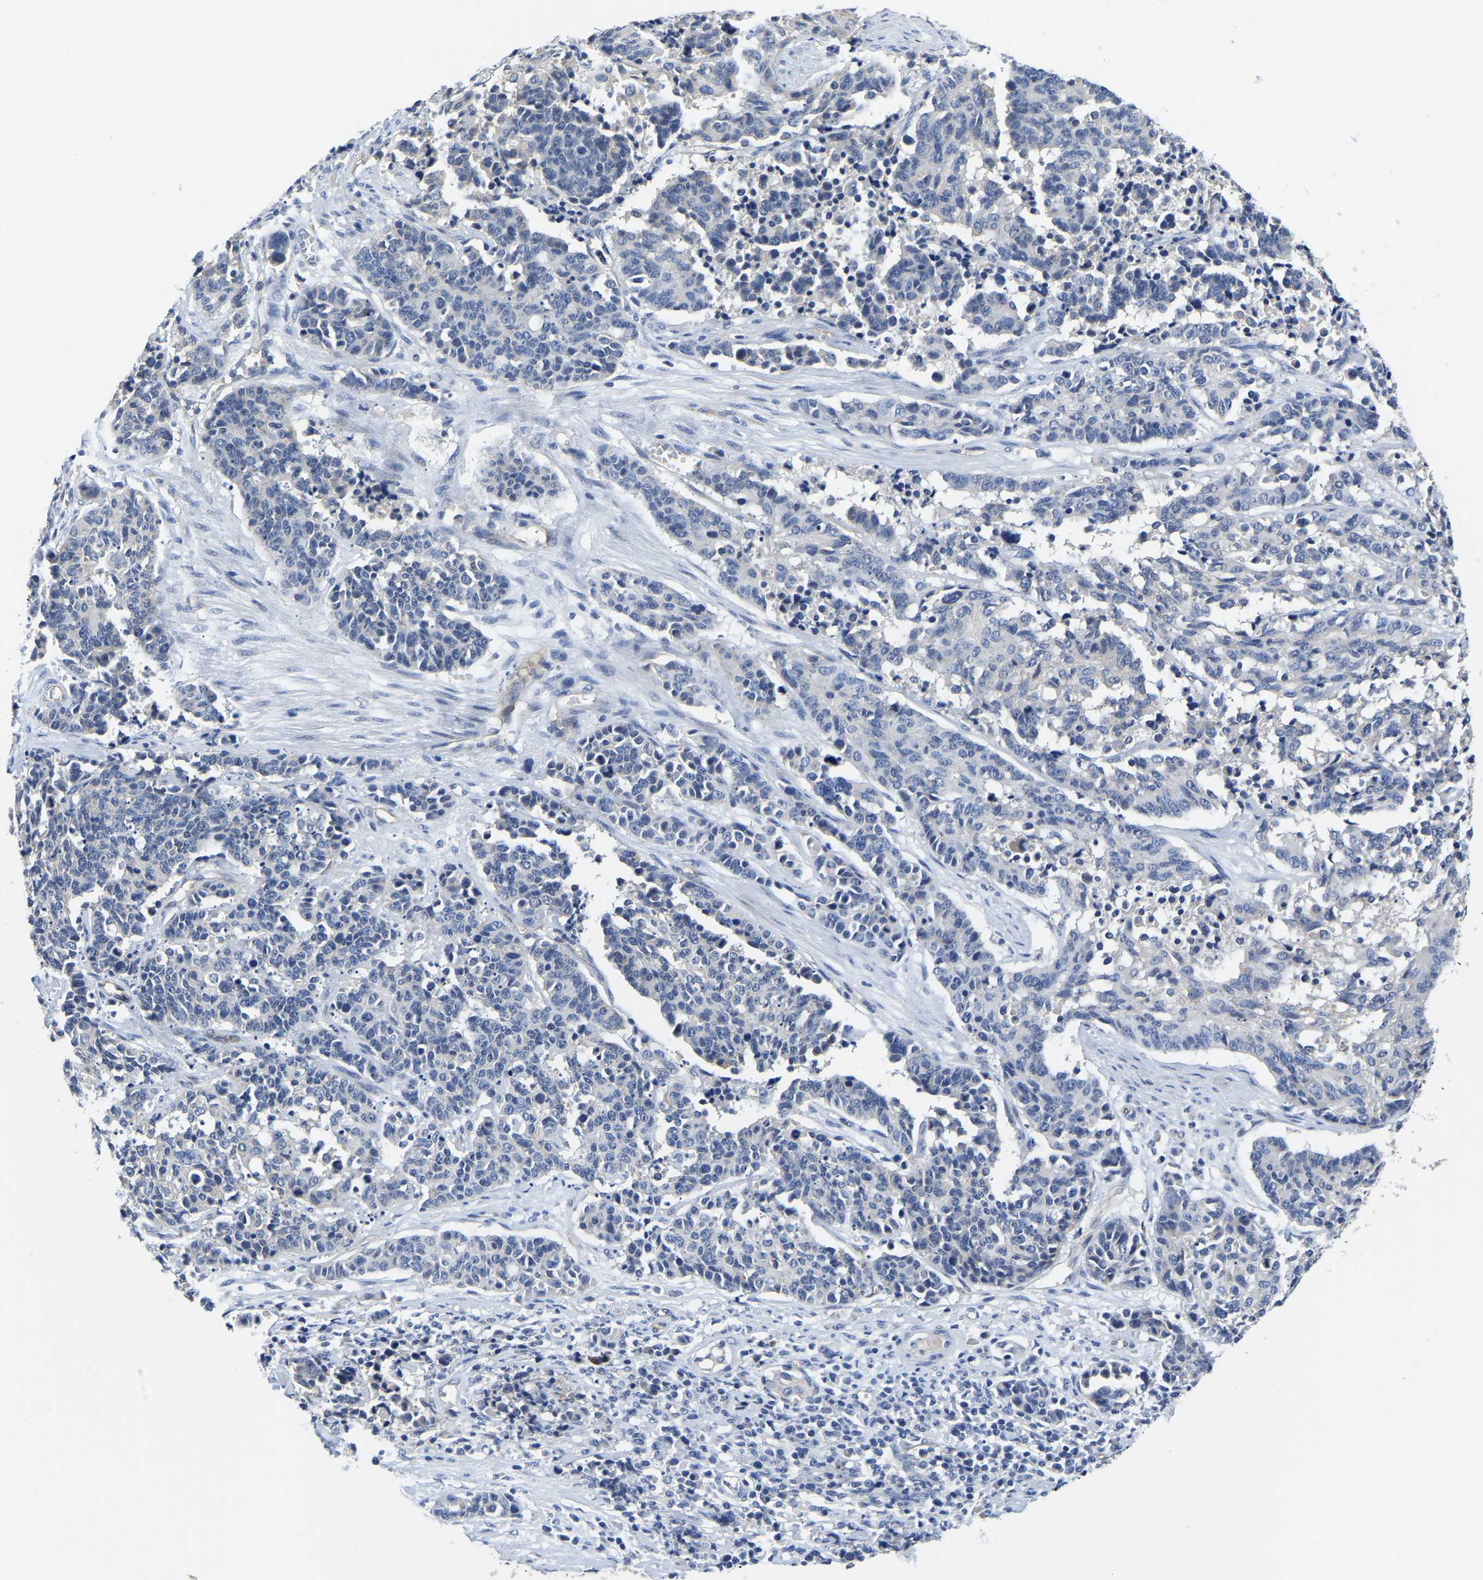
{"staining": {"intensity": "negative", "quantity": "none", "location": "none"}, "tissue": "cervical cancer", "cell_type": "Tumor cells", "image_type": "cancer", "snomed": [{"axis": "morphology", "description": "Squamous cell carcinoma, NOS"}, {"axis": "topography", "description": "Cervix"}], "caption": "DAB immunohistochemical staining of human cervical squamous cell carcinoma demonstrates no significant positivity in tumor cells.", "gene": "ITGA2", "patient": {"sex": "female", "age": 35}}